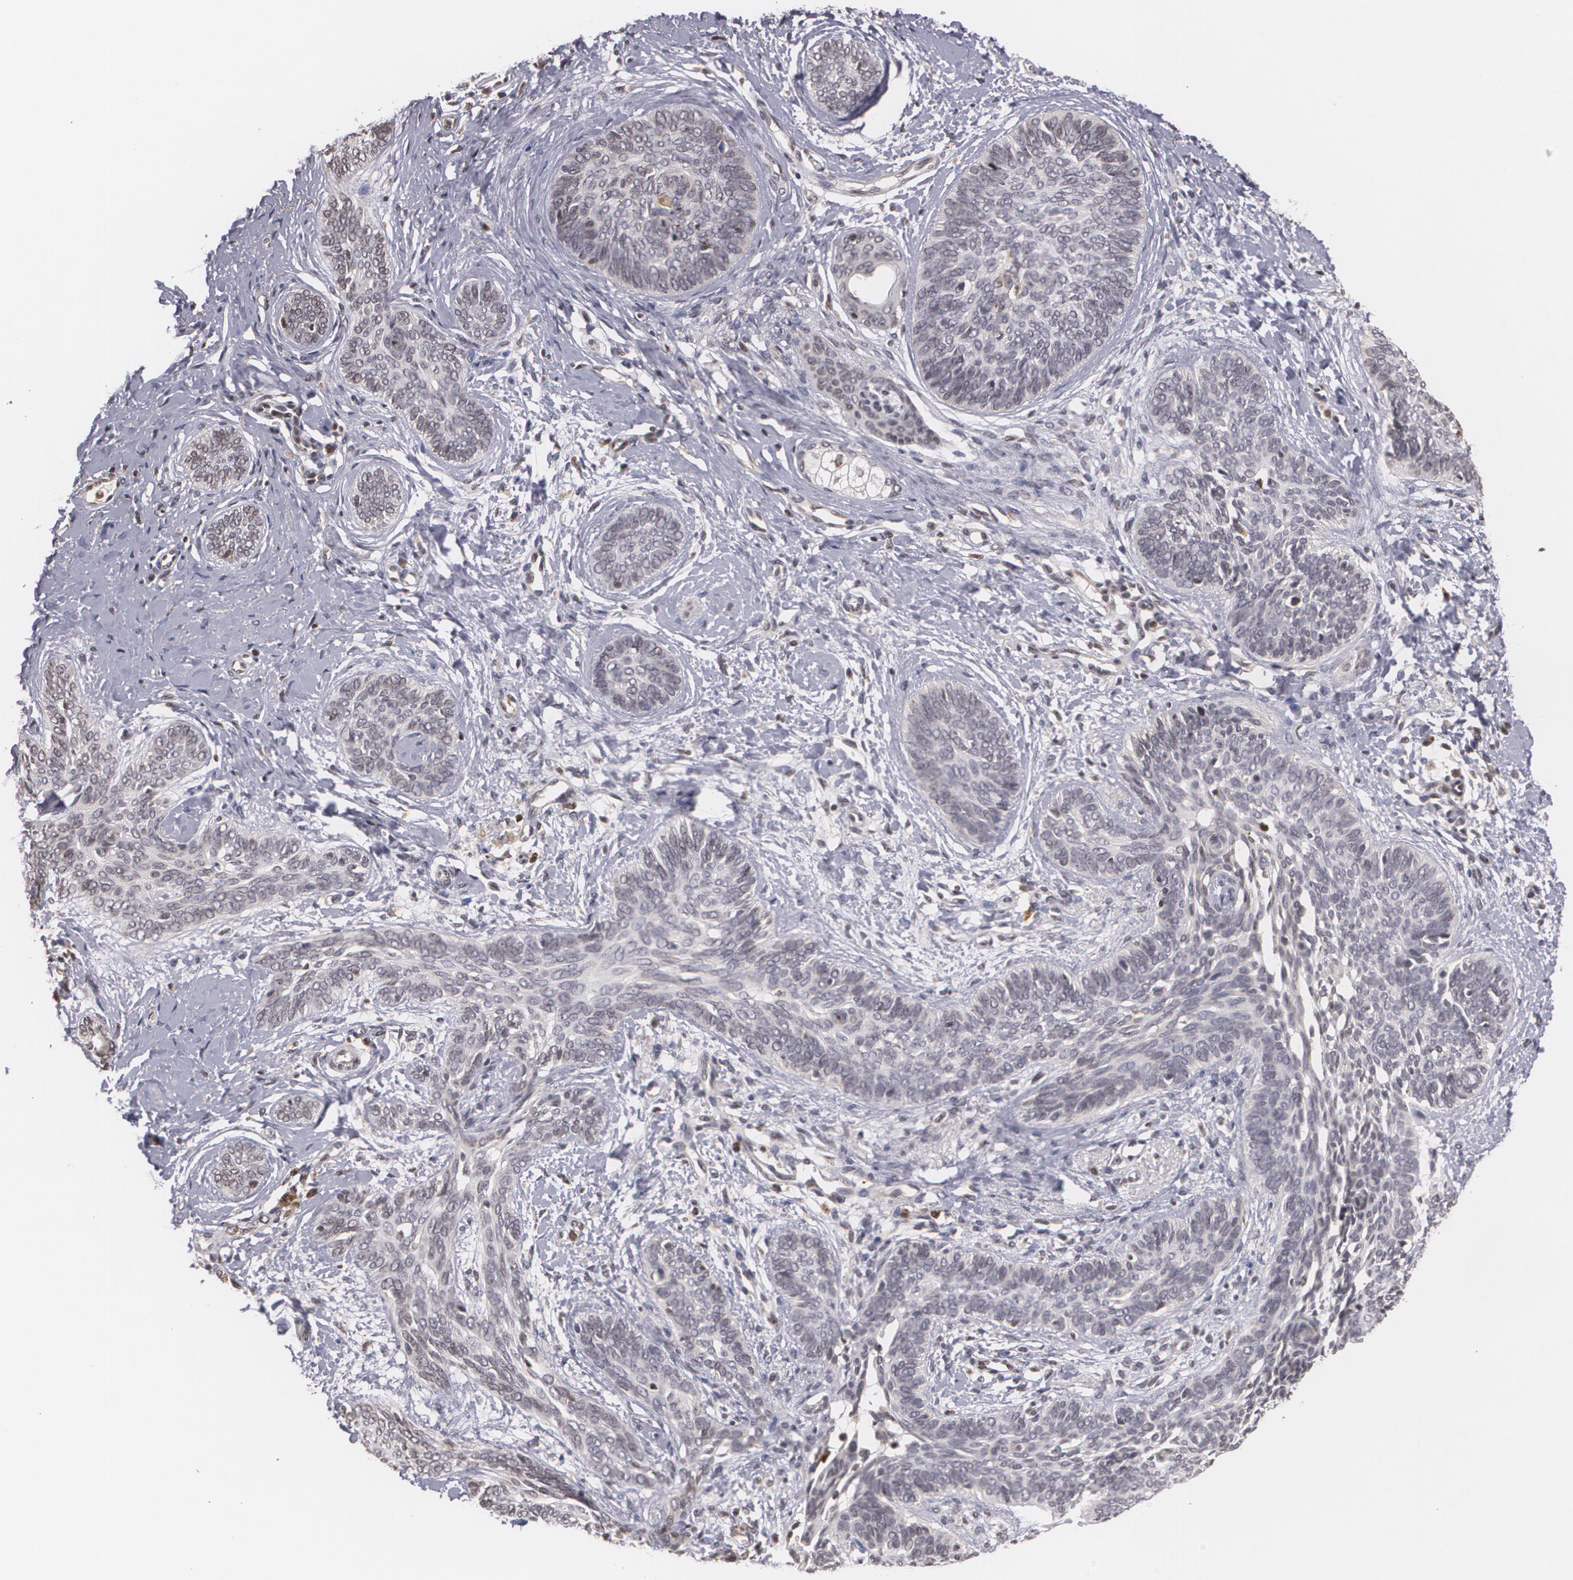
{"staining": {"intensity": "negative", "quantity": "none", "location": "none"}, "tissue": "skin cancer", "cell_type": "Tumor cells", "image_type": "cancer", "snomed": [{"axis": "morphology", "description": "Basal cell carcinoma"}, {"axis": "topography", "description": "Skin"}], "caption": "Tumor cells are negative for brown protein staining in basal cell carcinoma (skin).", "gene": "VAV3", "patient": {"sex": "female", "age": 81}}